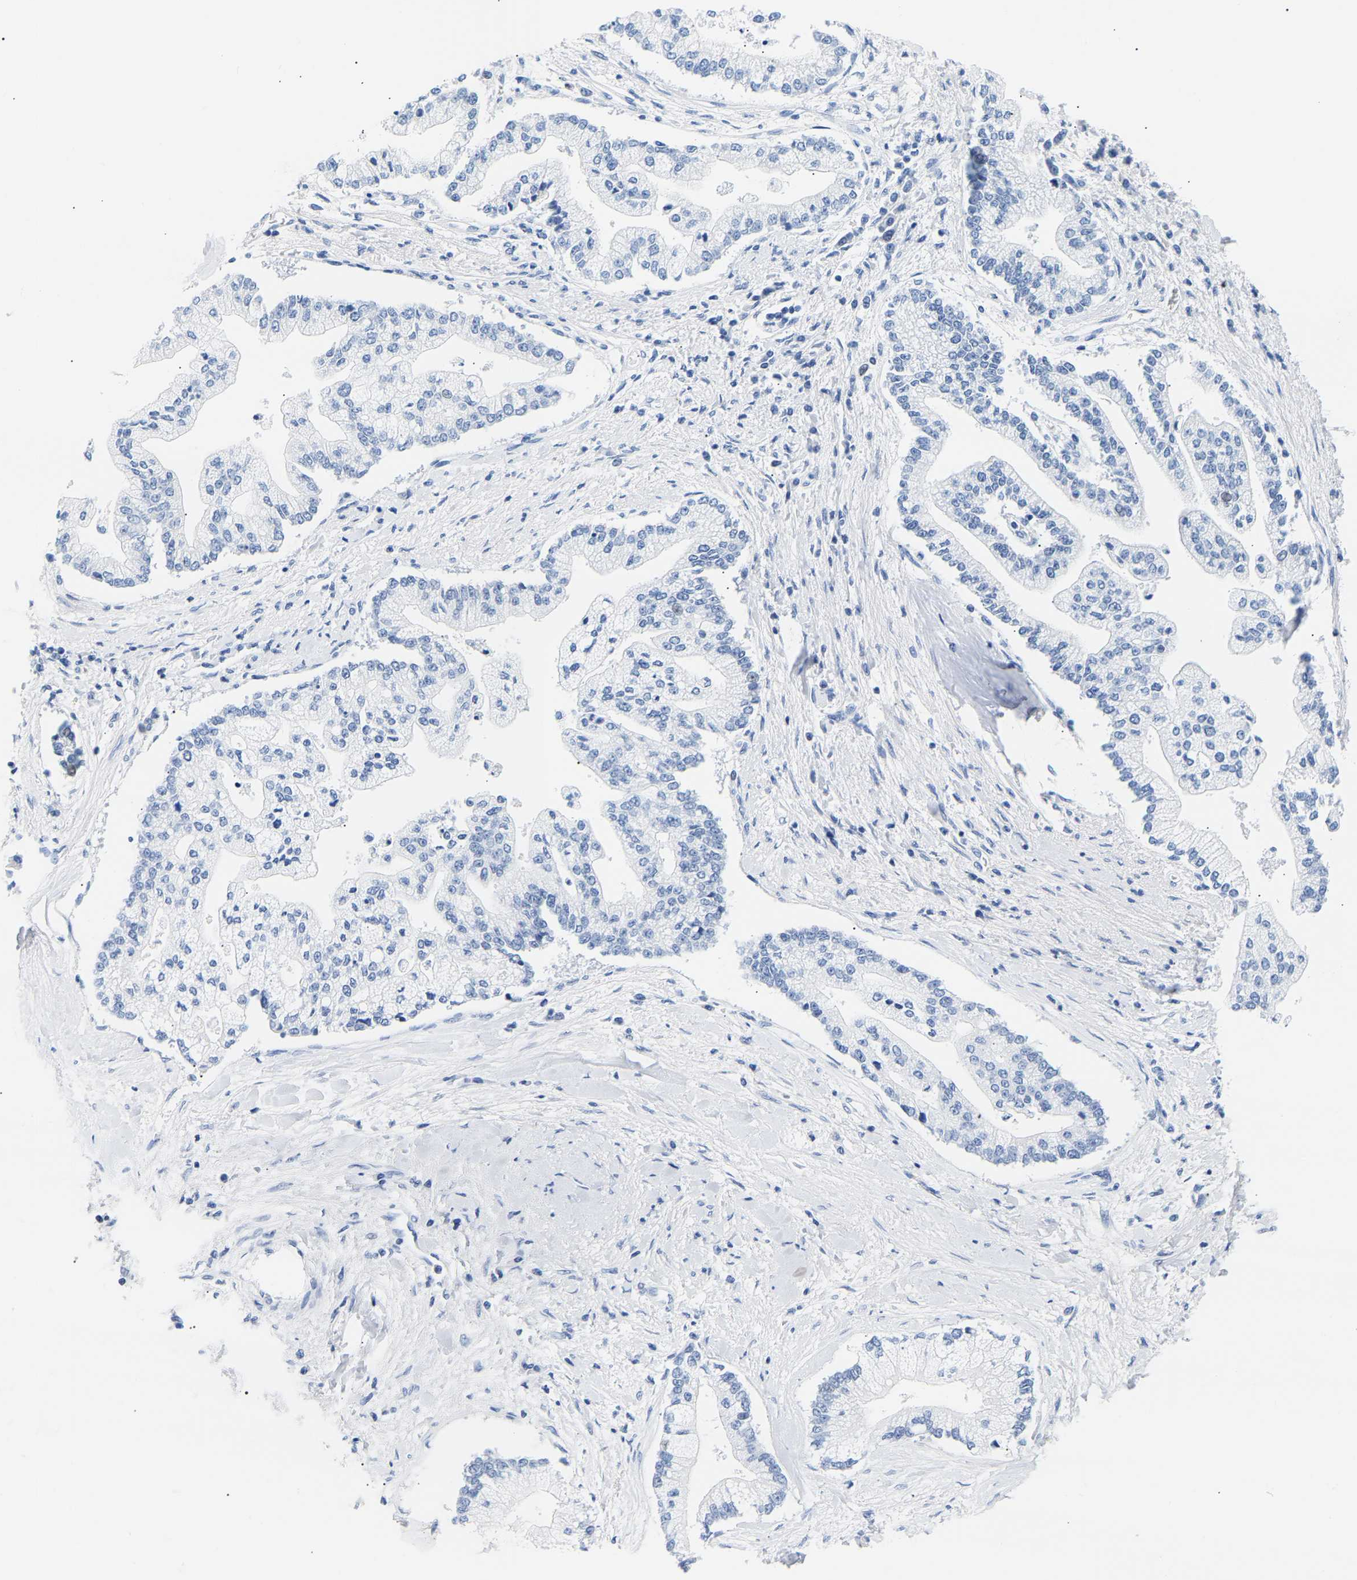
{"staining": {"intensity": "negative", "quantity": "none", "location": "none"}, "tissue": "liver cancer", "cell_type": "Tumor cells", "image_type": "cancer", "snomed": [{"axis": "morphology", "description": "Cholangiocarcinoma"}, {"axis": "topography", "description": "Liver"}], "caption": "The histopathology image reveals no significant staining in tumor cells of cholangiocarcinoma (liver). (DAB immunohistochemistry (IHC) visualized using brightfield microscopy, high magnification).", "gene": "SPINK2", "patient": {"sex": "male", "age": 50}}